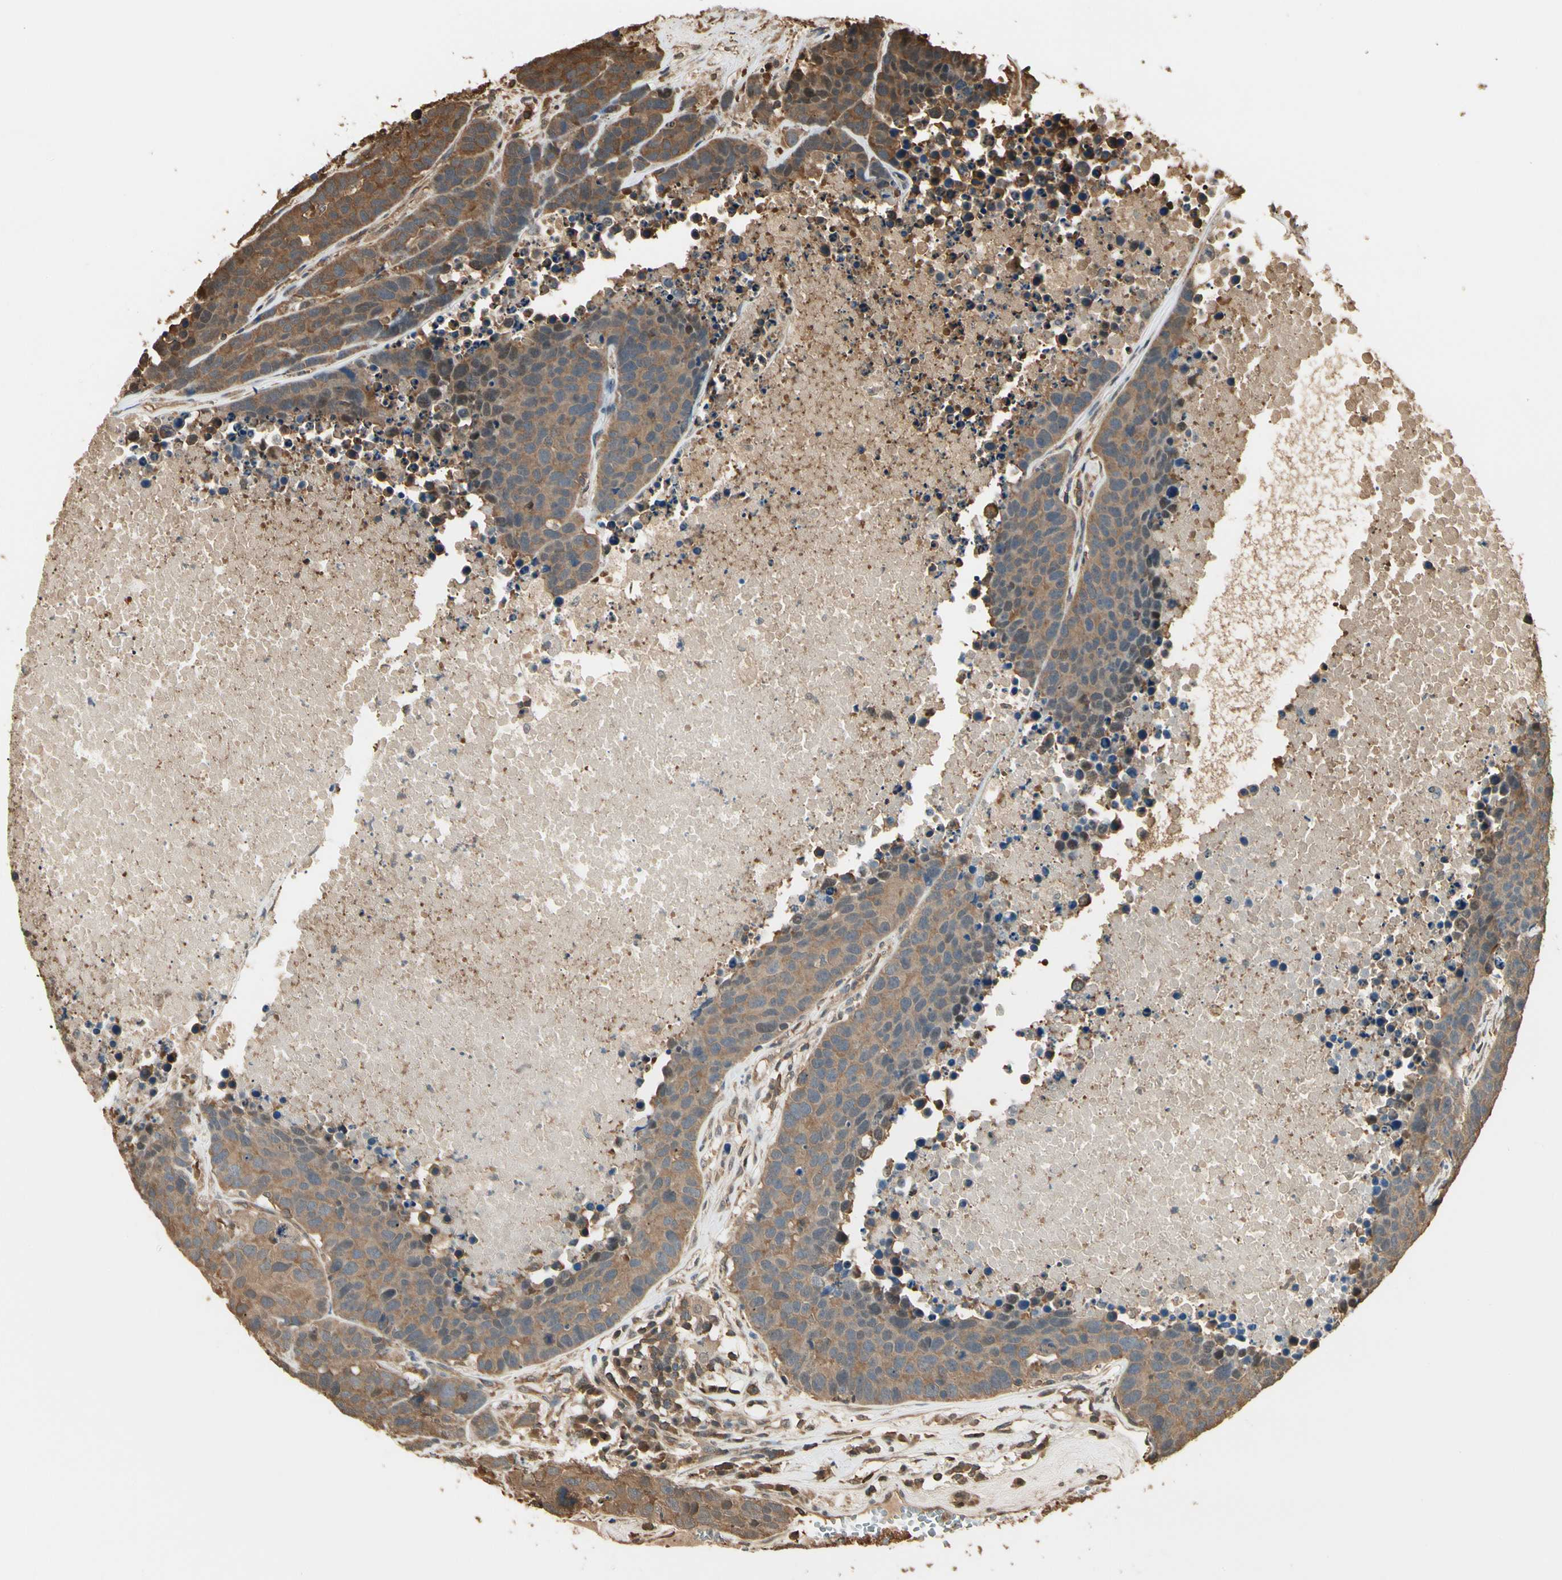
{"staining": {"intensity": "moderate", "quantity": ">75%", "location": "cytoplasmic/membranous"}, "tissue": "carcinoid", "cell_type": "Tumor cells", "image_type": "cancer", "snomed": [{"axis": "morphology", "description": "Carcinoid, malignant, NOS"}, {"axis": "topography", "description": "Lung"}], "caption": "A high-resolution histopathology image shows immunohistochemistry (IHC) staining of carcinoid (malignant), which reveals moderate cytoplasmic/membranous staining in approximately >75% of tumor cells.", "gene": "YWHAE", "patient": {"sex": "male", "age": 60}}